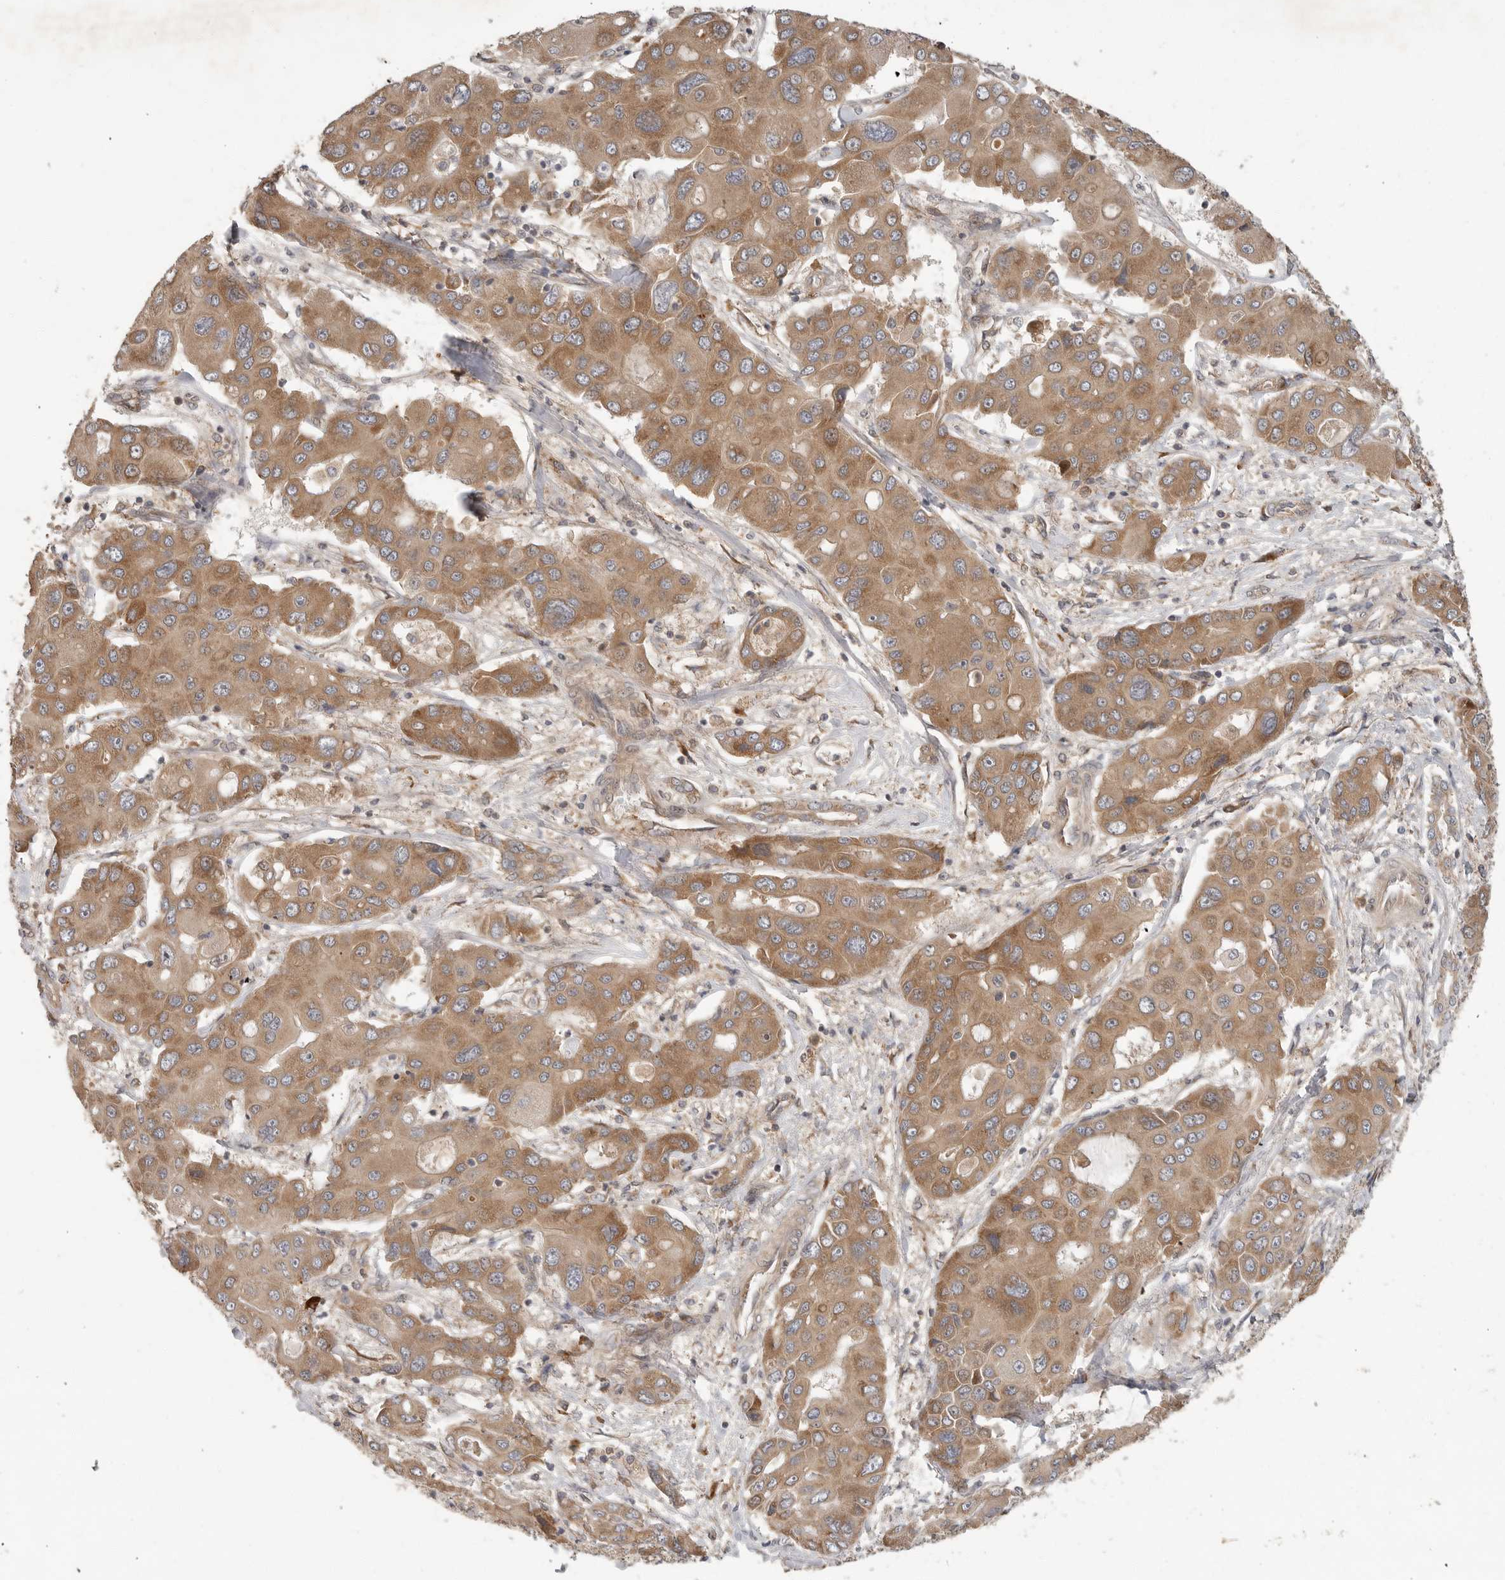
{"staining": {"intensity": "moderate", "quantity": ">75%", "location": "cytoplasmic/membranous"}, "tissue": "liver cancer", "cell_type": "Tumor cells", "image_type": "cancer", "snomed": [{"axis": "morphology", "description": "Cholangiocarcinoma"}, {"axis": "topography", "description": "Liver"}], "caption": "About >75% of tumor cells in human liver cancer (cholangiocarcinoma) show moderate cytoplasmic/membranous protein expression as visualized by brown immunohistochemical staining.", "gene": "OSBPL9", "patient": {"sex": "male", "age": 67}}